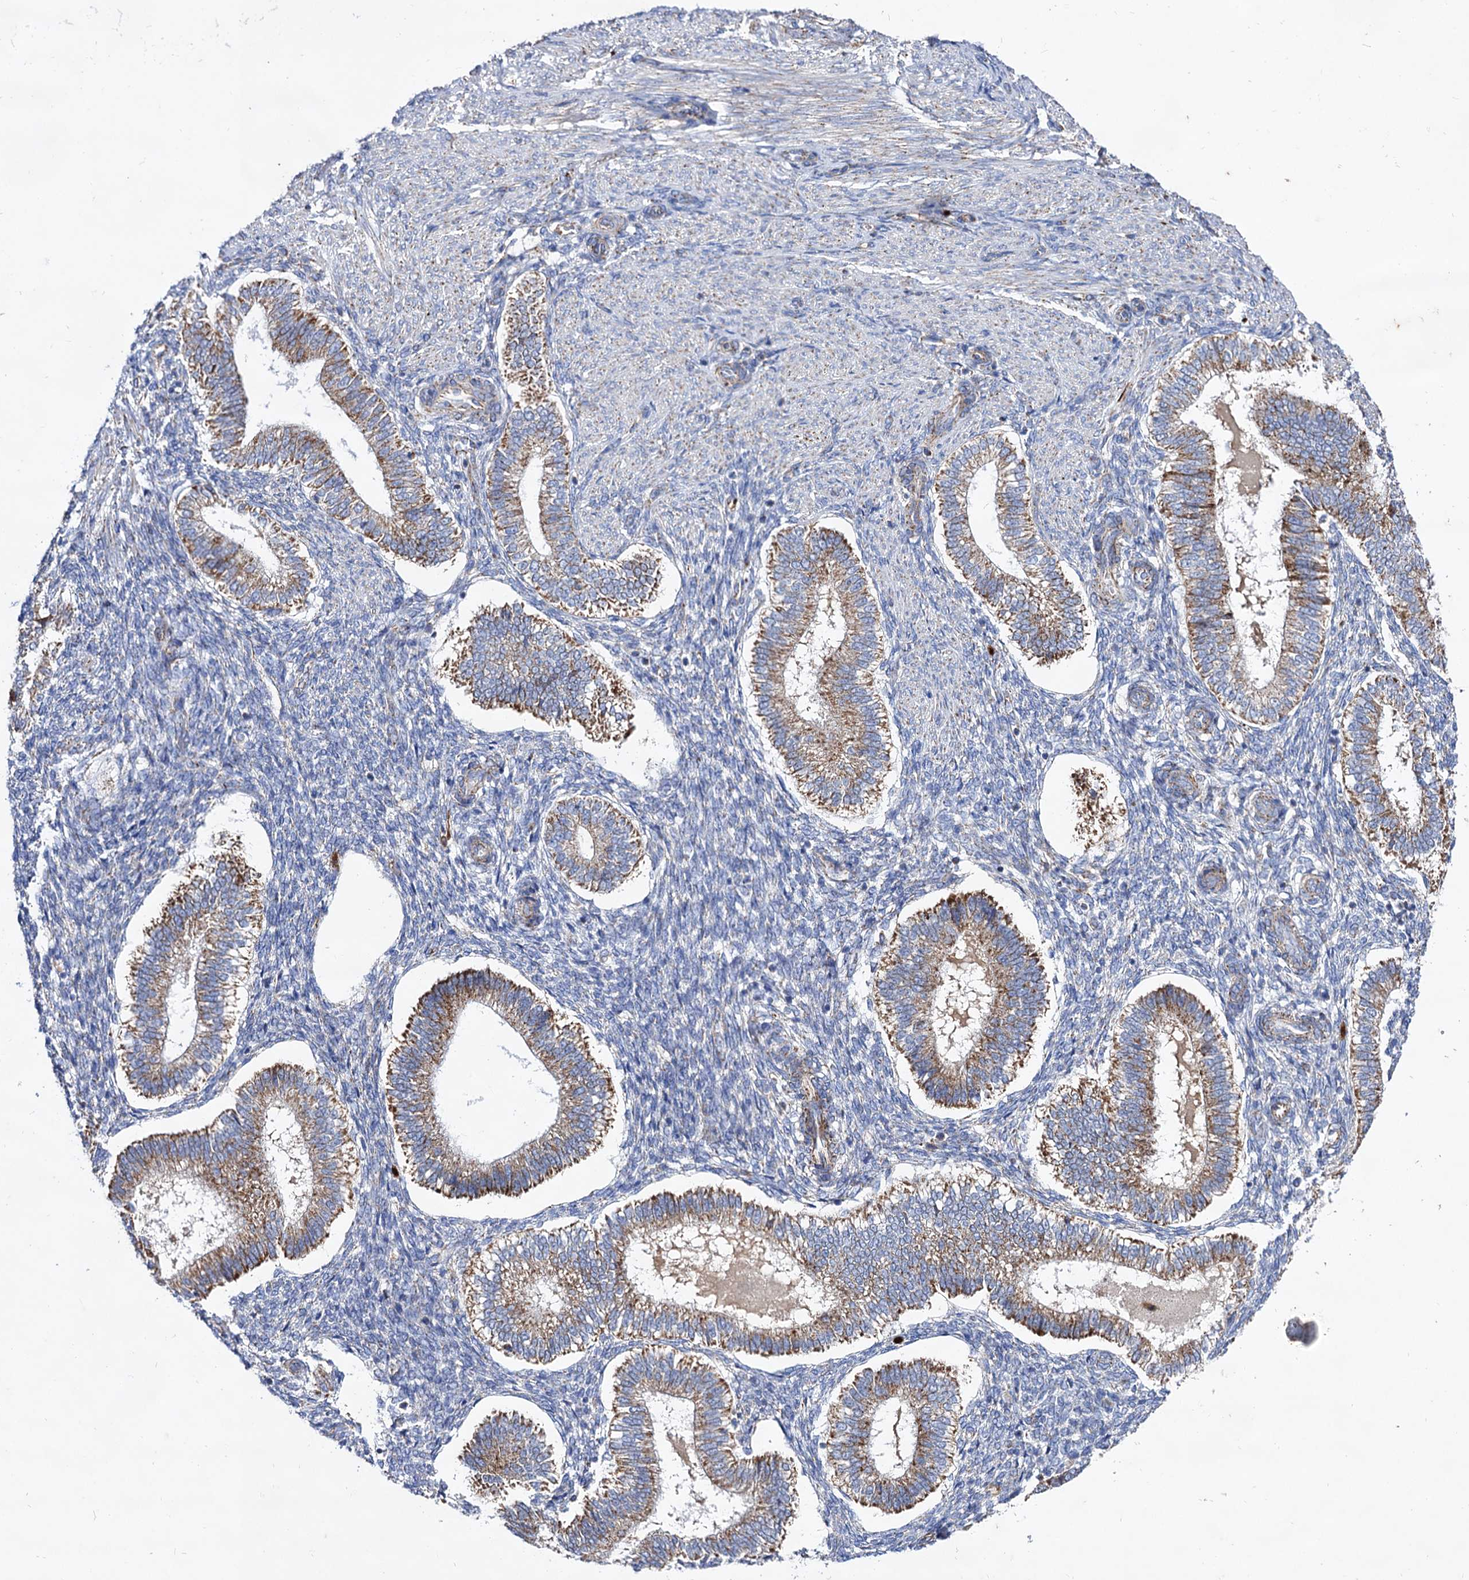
{"staining": {"intensity": "moderate", "quantity": "<25%", "location": "cytoplasmic/membranous"}, "tissue": "endometrium", "cell_type": "Cells in endometrial stroma", "image_type": "normal", "snomed": [{"axis": "morphology", "description": "Normal tissue, NOS"}, {"axis": "topography", "description": "Endometrium"}], "caption": "Immunohistochemistry (DAB) staining of unremarkable endometrium exhibits moderate cytoplasmic/membranous protein expression in about <25% of cells in endometrial stroma. (DAB (3,3'-diaminobenzidine) IHC with brightfield microscopy, high magnification).", "gene": "ACAD9", "patient": {"sex": "female", "age": 25}}